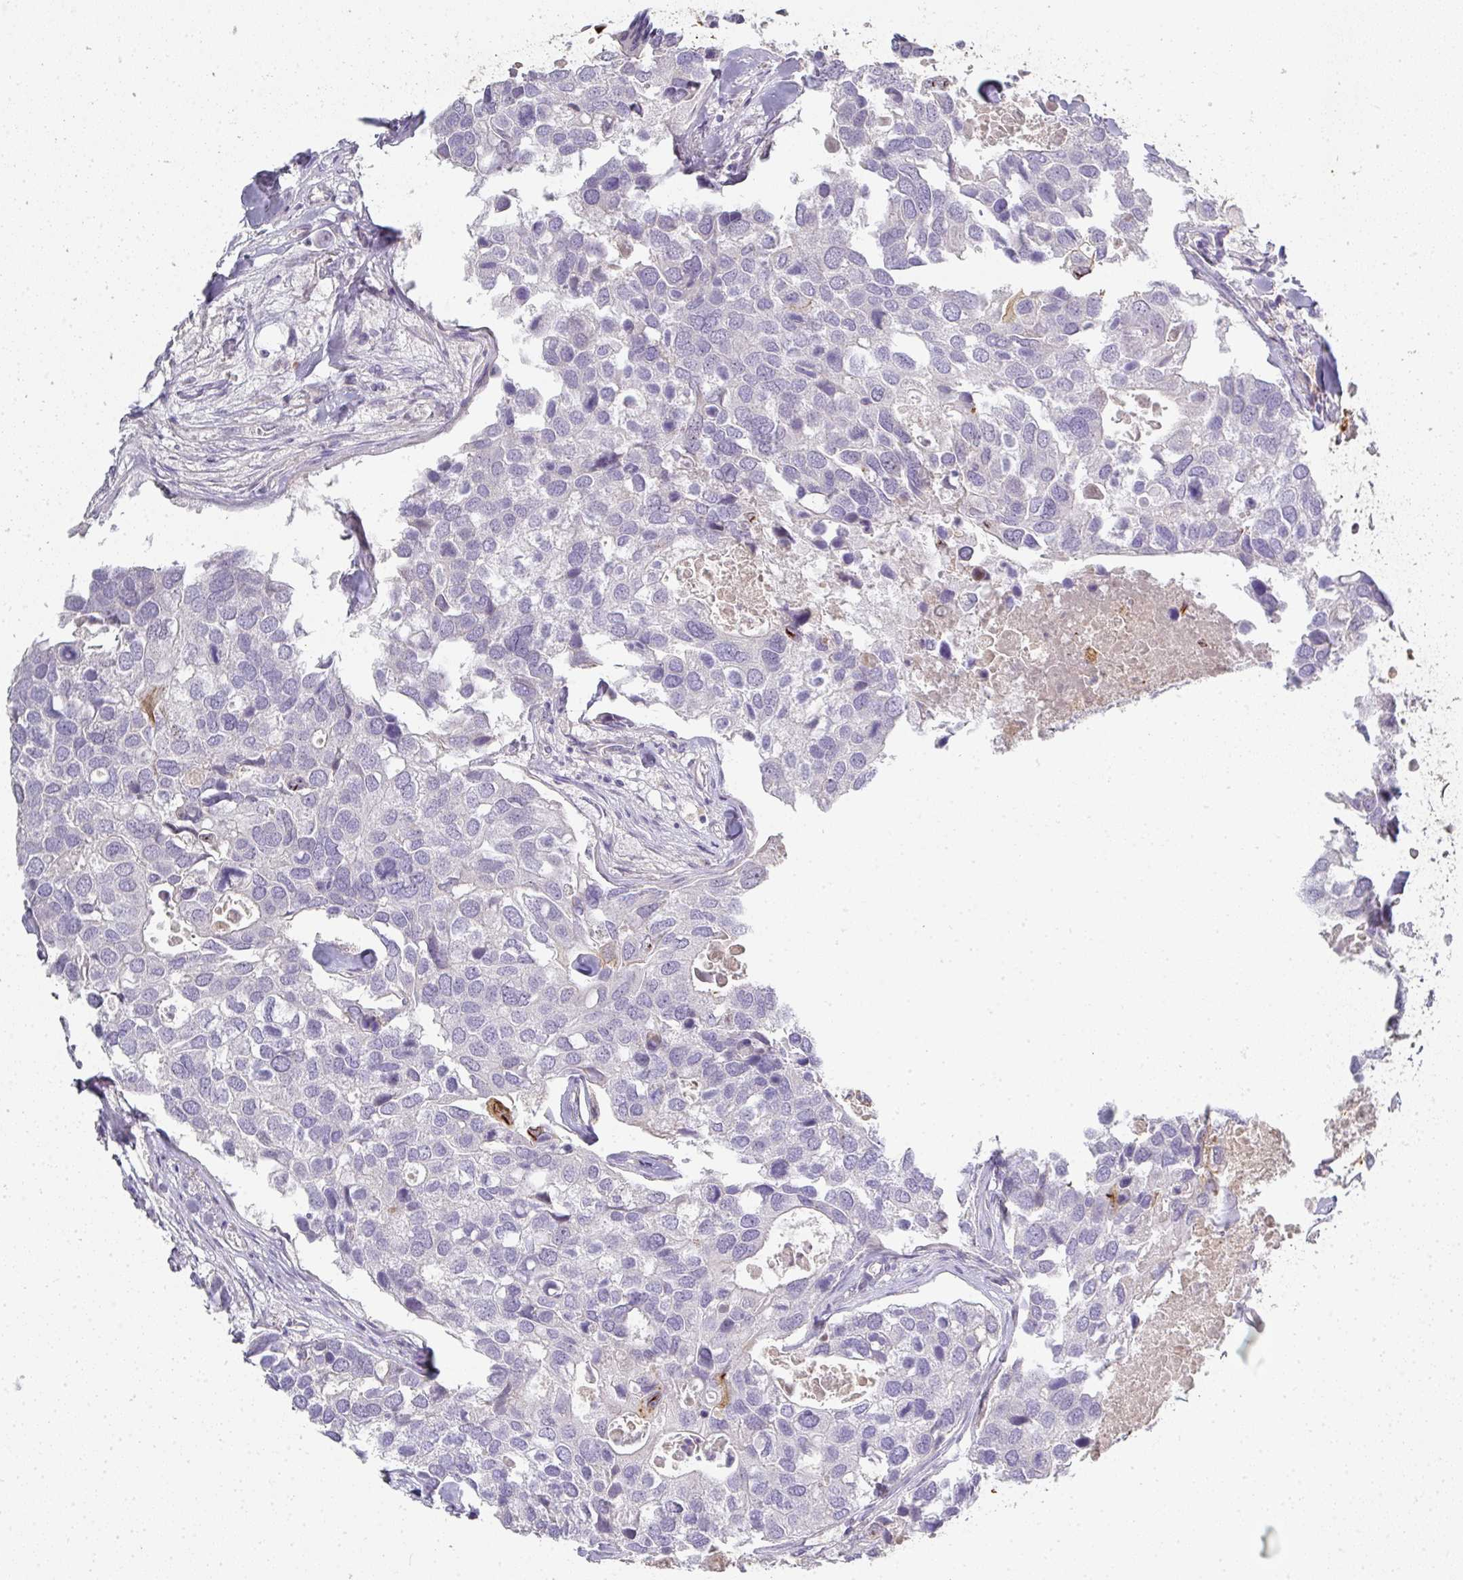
{"staining": {"intensity": "negative", "quantity": "none", "location": "none"}, "tissue": "breast cancer", "cell_type": "Tumor cells", "image_type": "cancer", "snomed": [{"axis": "morphology", "description": "Duct carcinoma"}, {"axis": "topography", "description": "Breast"}], "caption": "Immunohistochemistry of human breast infiltrating ductal carcinoma exhibits no staining in tumor cells.", "gene": "HHEX", "patient": {"sex": "female", "age": 83}}